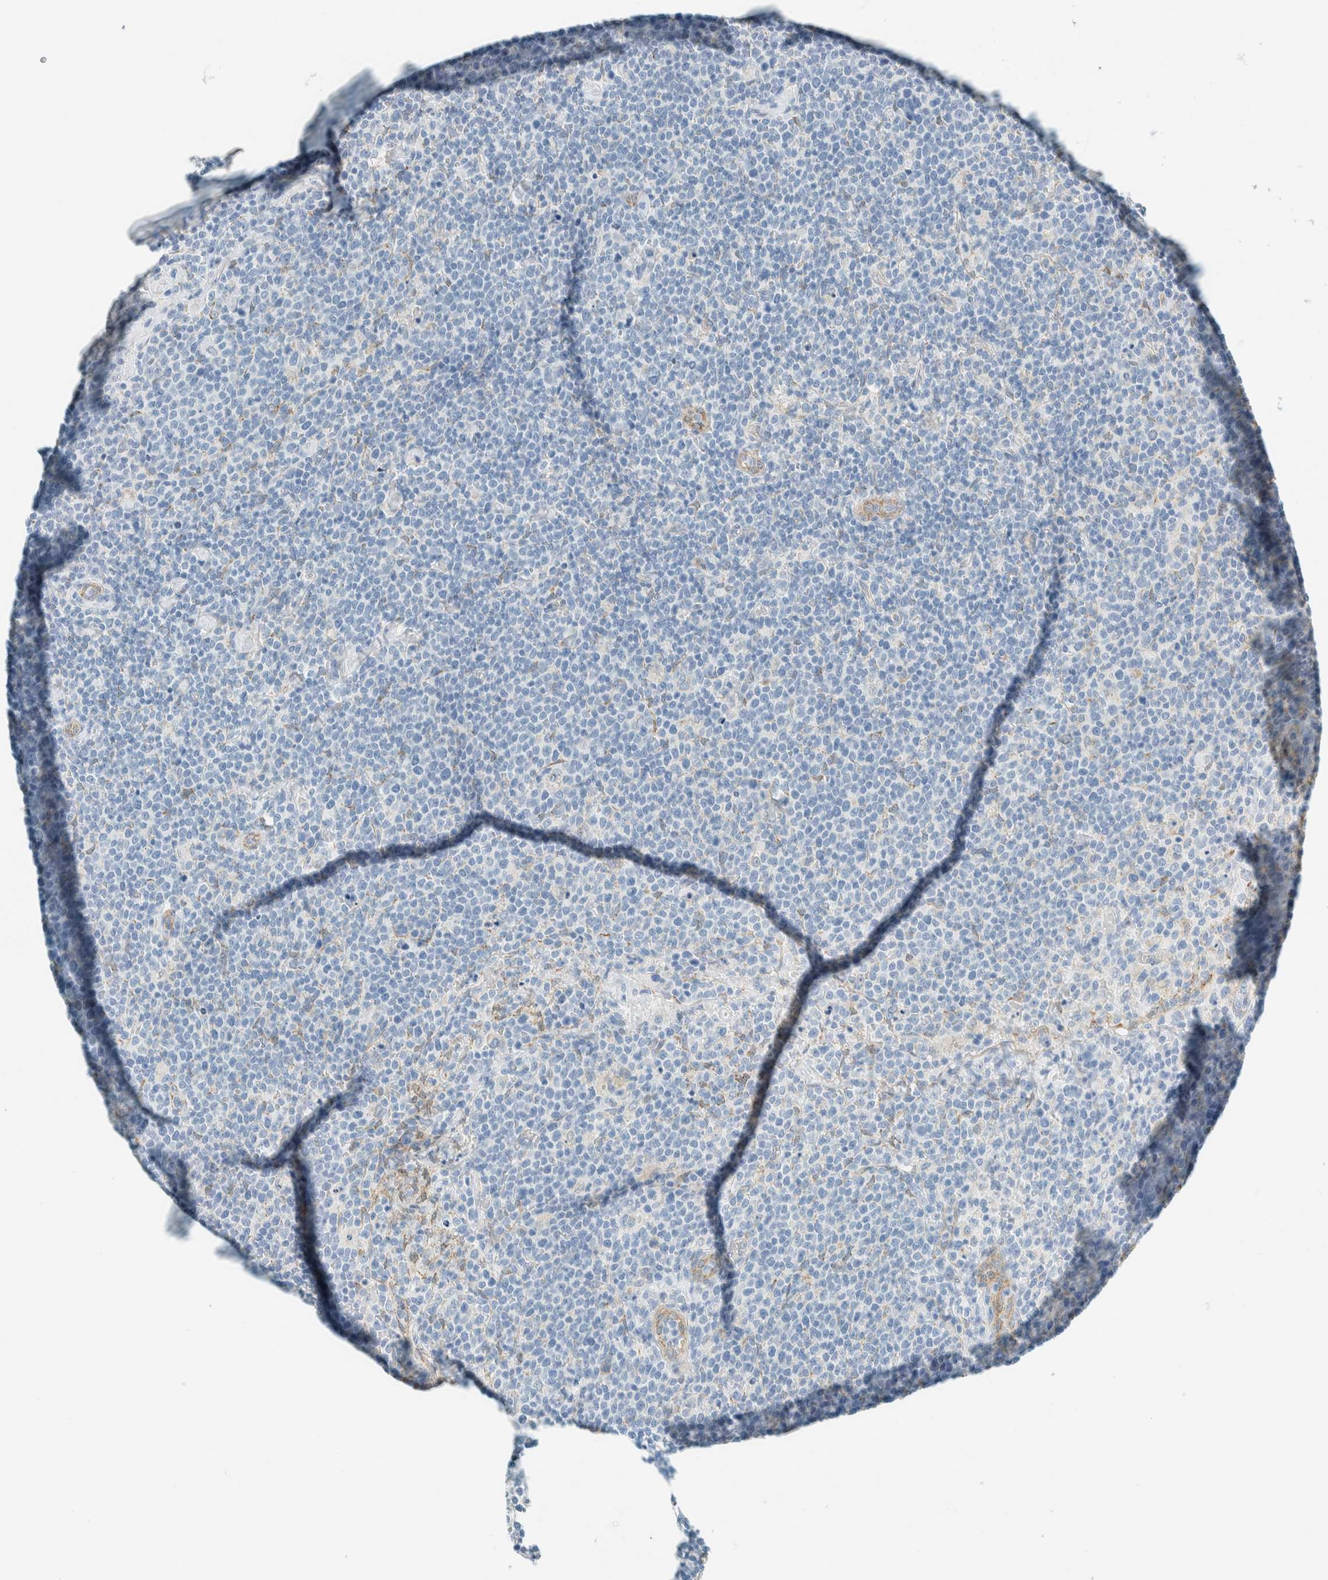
{"staining": {"intensity": "negative", "quantity": "none", "location": "none"}, "tissue": "lymphoma", "cell_type": "Tumor cells", "image_type": "cancer", "snomed": [{"axis": "morphology", "description": "Malignant lymphoma, non-Hodgkin's type, High grade"}, {"axis": "topography", "description": "Lymph node"}], "caption": "A photomicrograph of human malignant lymphoma, non-Hodgkin's type (high-grade) is negative for staining in tumor cells.", "gene": "ALDH7A1", "patient": {"sex": "male", "age": 61}}